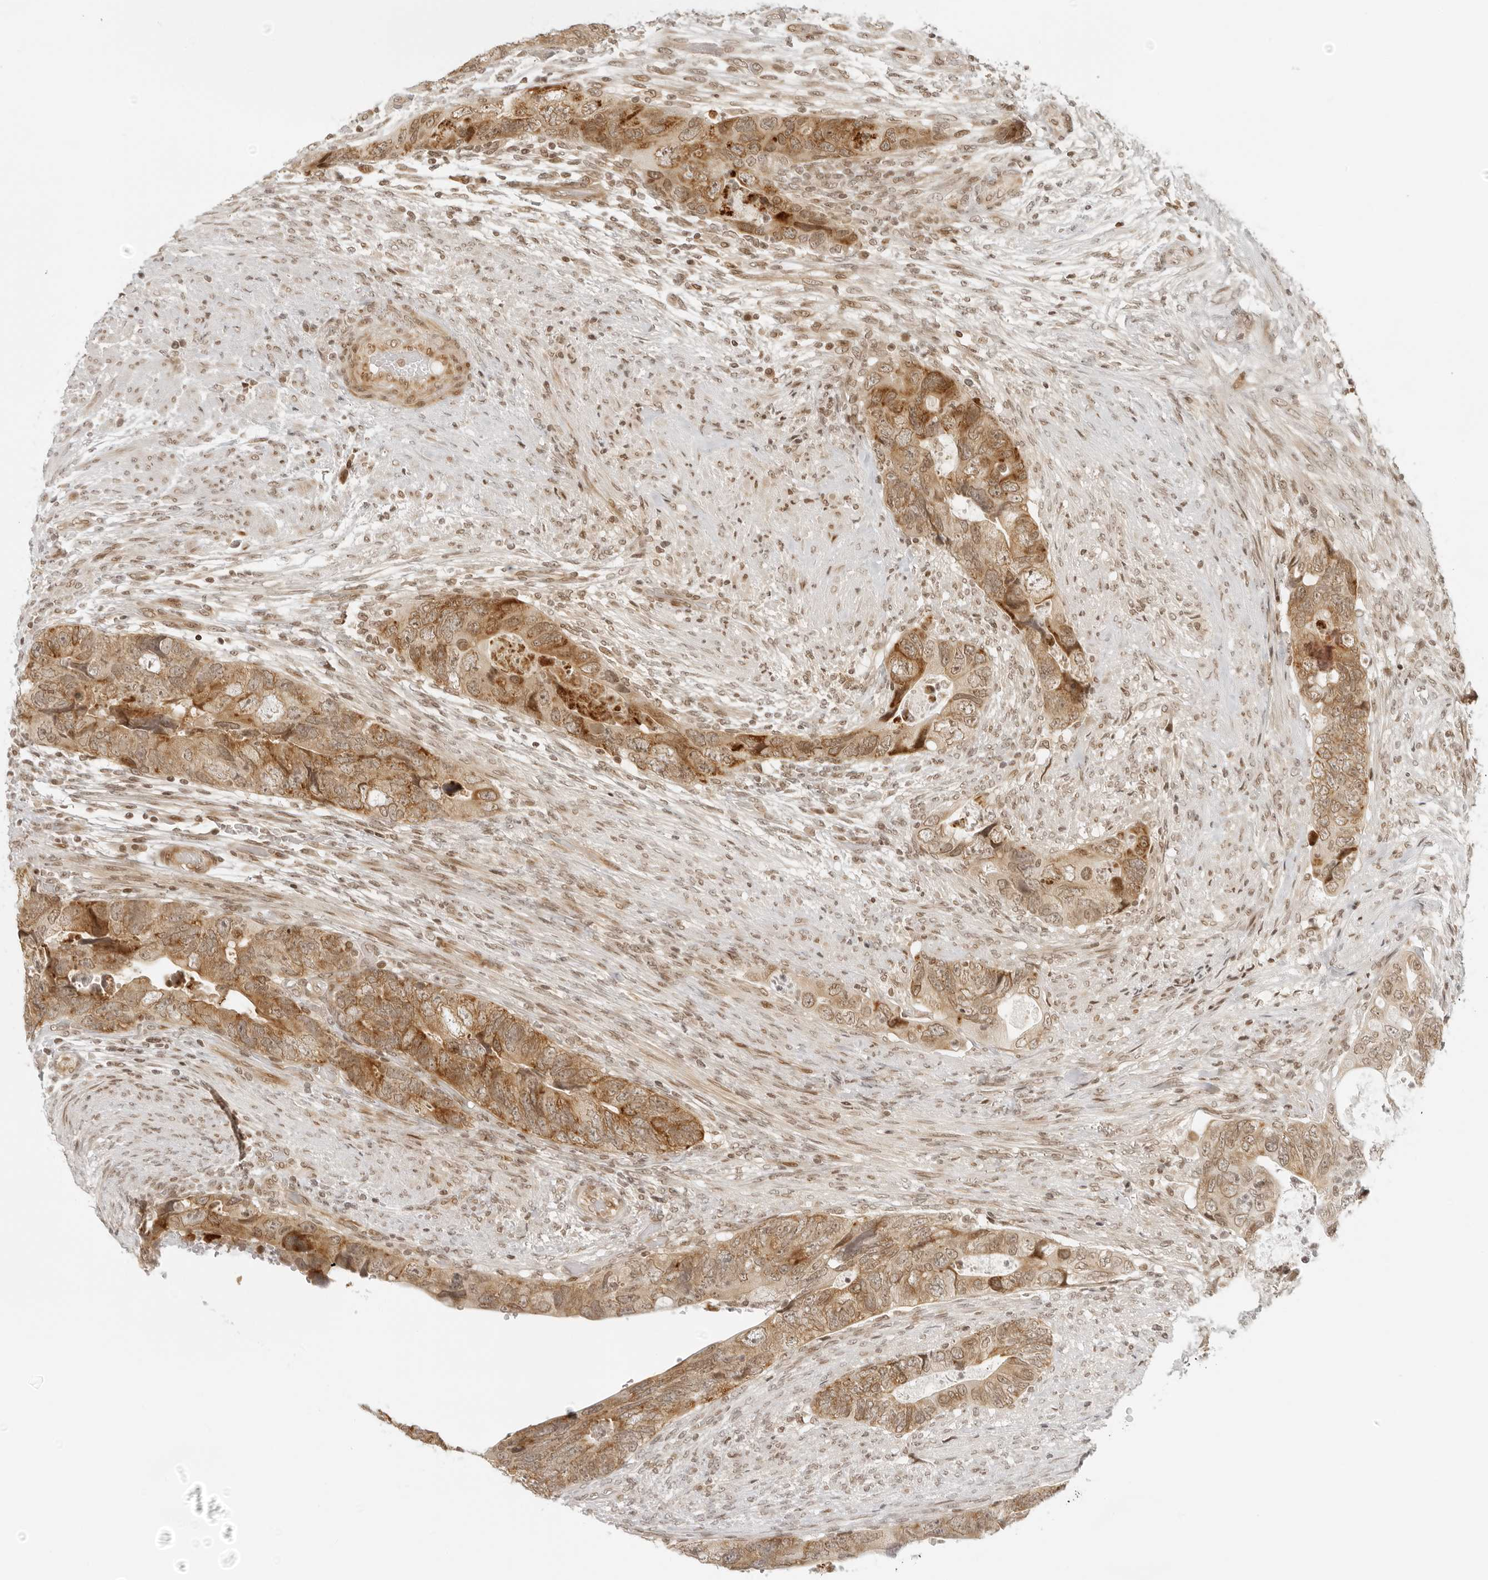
{"staining": {"intensity": "moderate", "quantity": ">75%", "location": "cytoplasmic/membranous,nuclear"}, "tissue": "colorectal cancer", "cell_type": "Tumor cells", "image_type": "cancer", "snomed": [{"axis": "morphology", "description": "Adenocarcinoma, NOS"}, {"axis": "topography", "description": "Rectum"}], "caption": "This image shows immunohistochemistry staining of adenocarcinoma (colorectal), with medium moderate cytoplasmic/membranous and nuclear positivity in approximately >75% of tumor cells.", "gene": "ZNF407", "patient": {"sex": "male", "age": 63}}